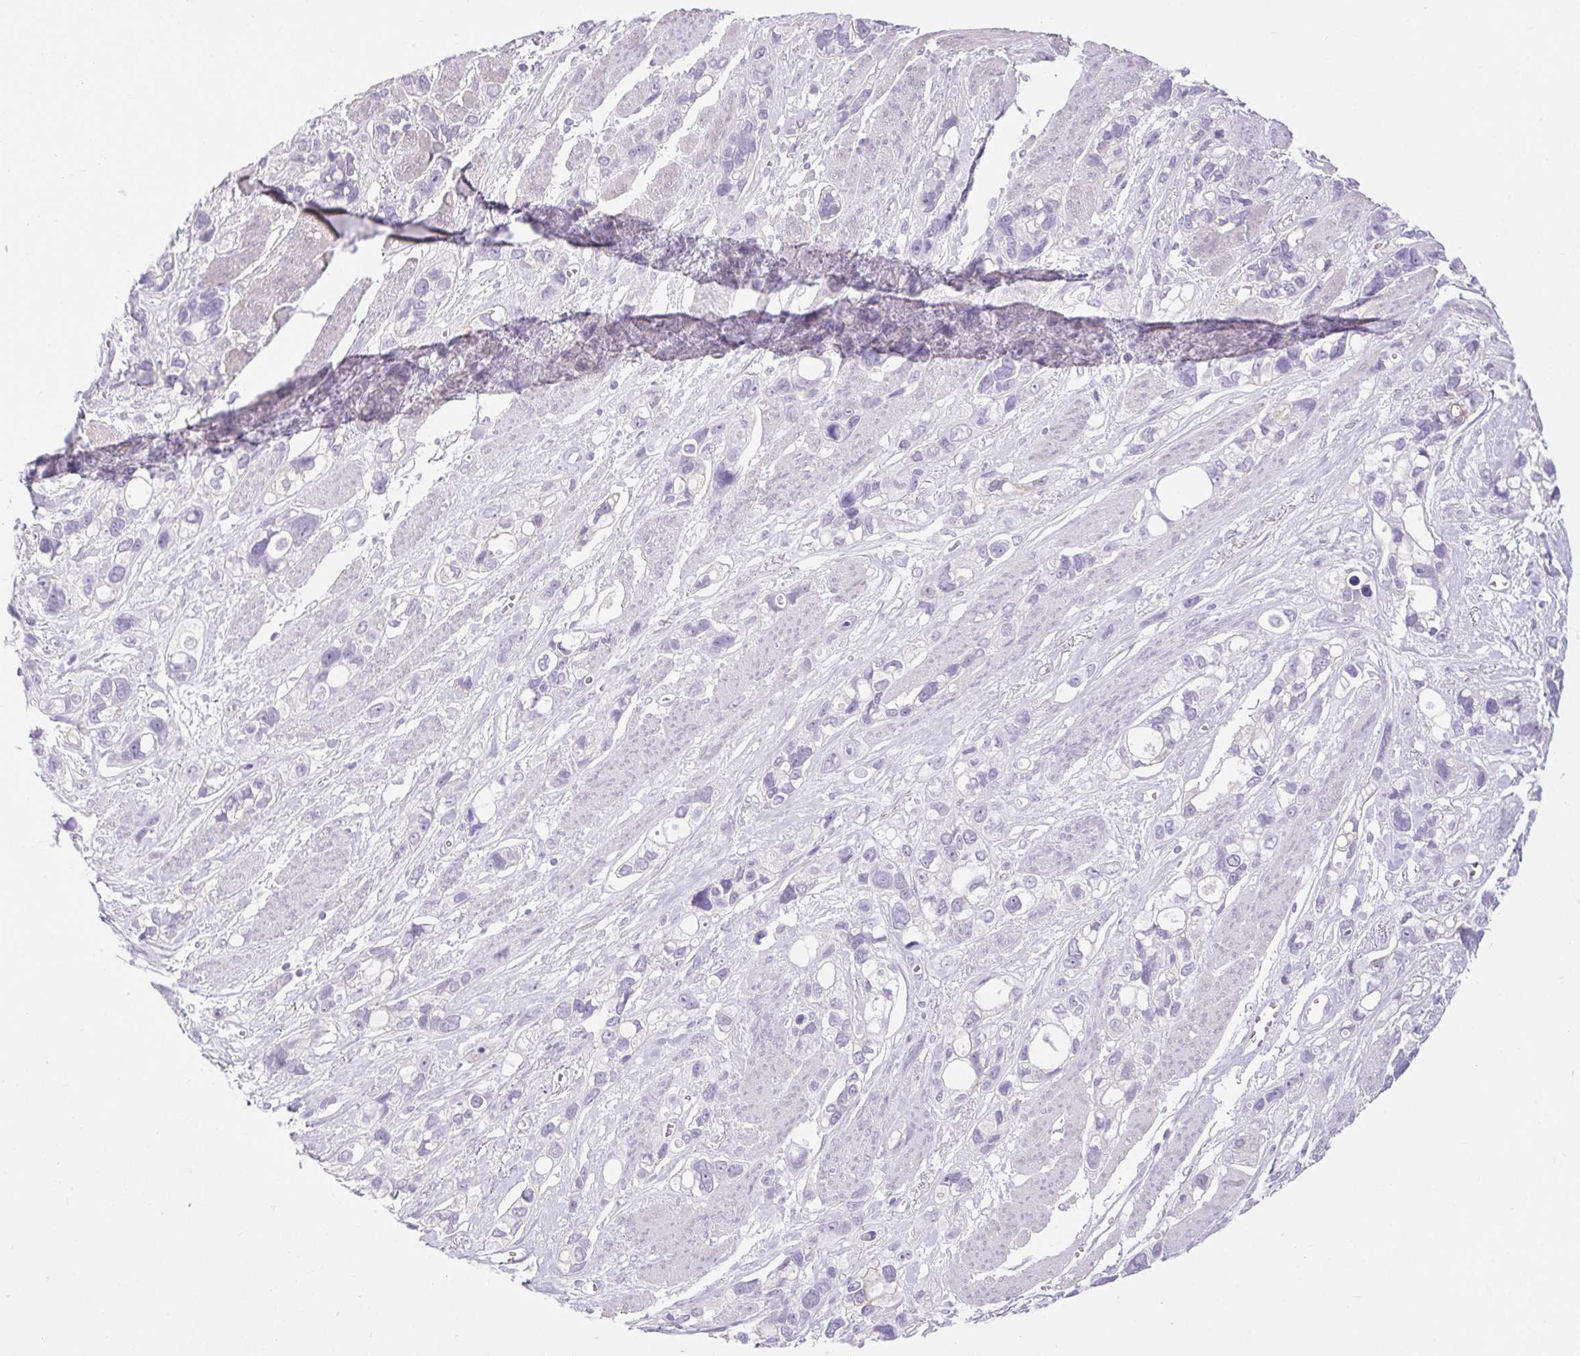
{"staining": {"intensity": "moderate", "quantity": "<25%", "location": "cytoplasmic/membranous"}, "tissue": "stomach cancer", "cell_type": "Tumor cells", "image_type": "cancer", "snomed": [{"axis": "morphology", "description": "Adenocarcinoma, NOS"}, {"axis": "topography", "description": "Stomach, upper"}], "caption": "This photomicrograph exhibits stomach adenocarcinoma stained with immunohistochemistry (IHC) to label a protein in brown. The cytoplasmic/membranous of tumor cells show moderate positivity for the protein. Nuclei are counter-stained blue.", "gene": "BCAS1", "patient": {"sex": "female", "age": 81}}